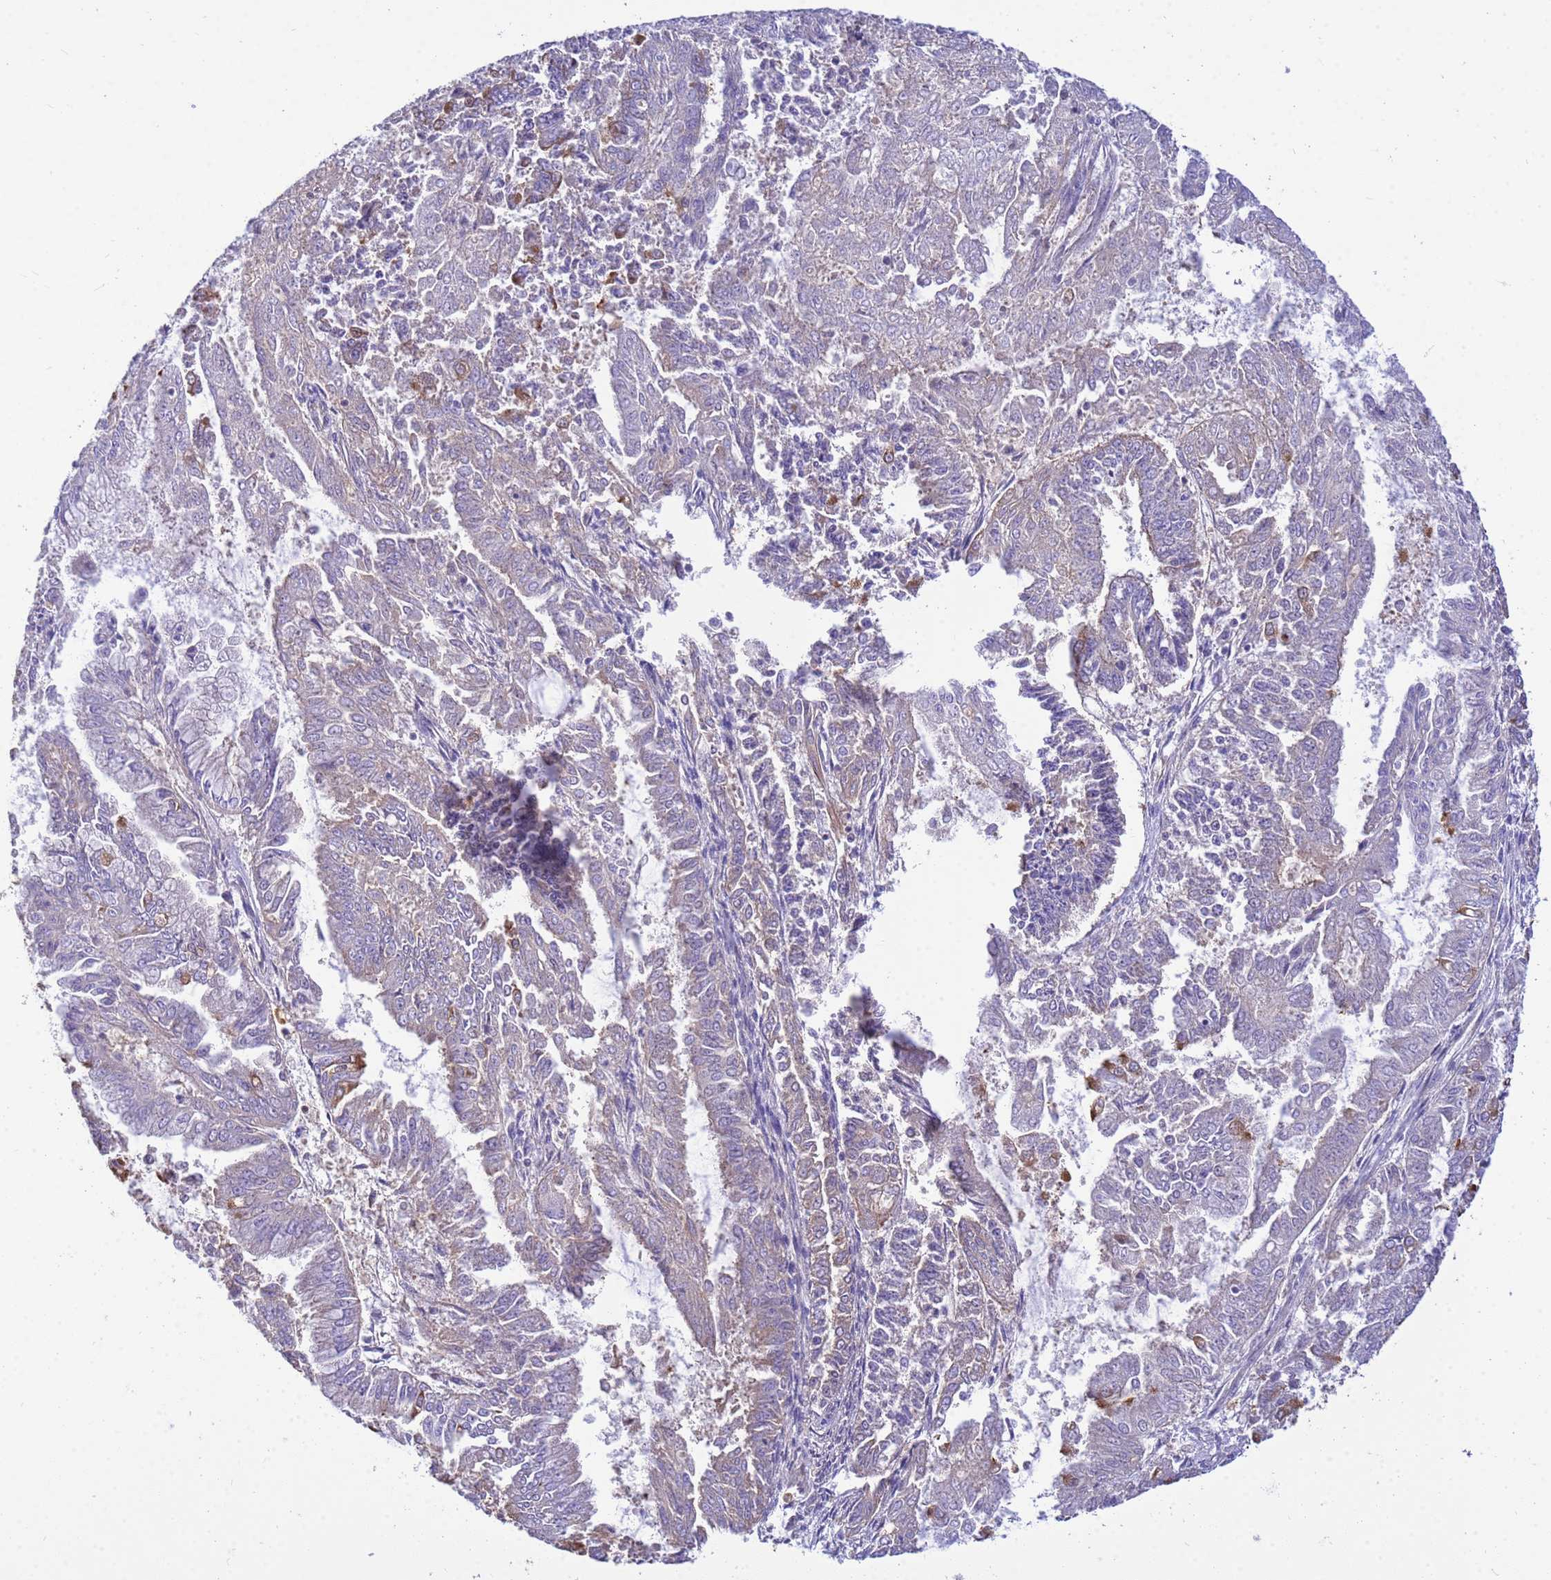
{"staining": {"intensity": "moderate", "quantity": "25%-75%", "location": "cytoplasmic/membranous"}, "tissue": "endometrial cancer", "cell_type": "Tumor cells", "image_type": "cancer", "snomed": [{"axis": "morphology", "description": "Adenocarcinoma, NOS"}, {"axis": "topography", "description": "Endometrium"}], "caption": "The immunohistochemical stain highlights moderate cytoplasmic/membranous positivity in tumor cells of endometrial cancer tissue. (Brightfield microscopy of DAB IHC at high magnification).", "gene": "TUBB1", "patient": {"sex": "female", "age": 73}}